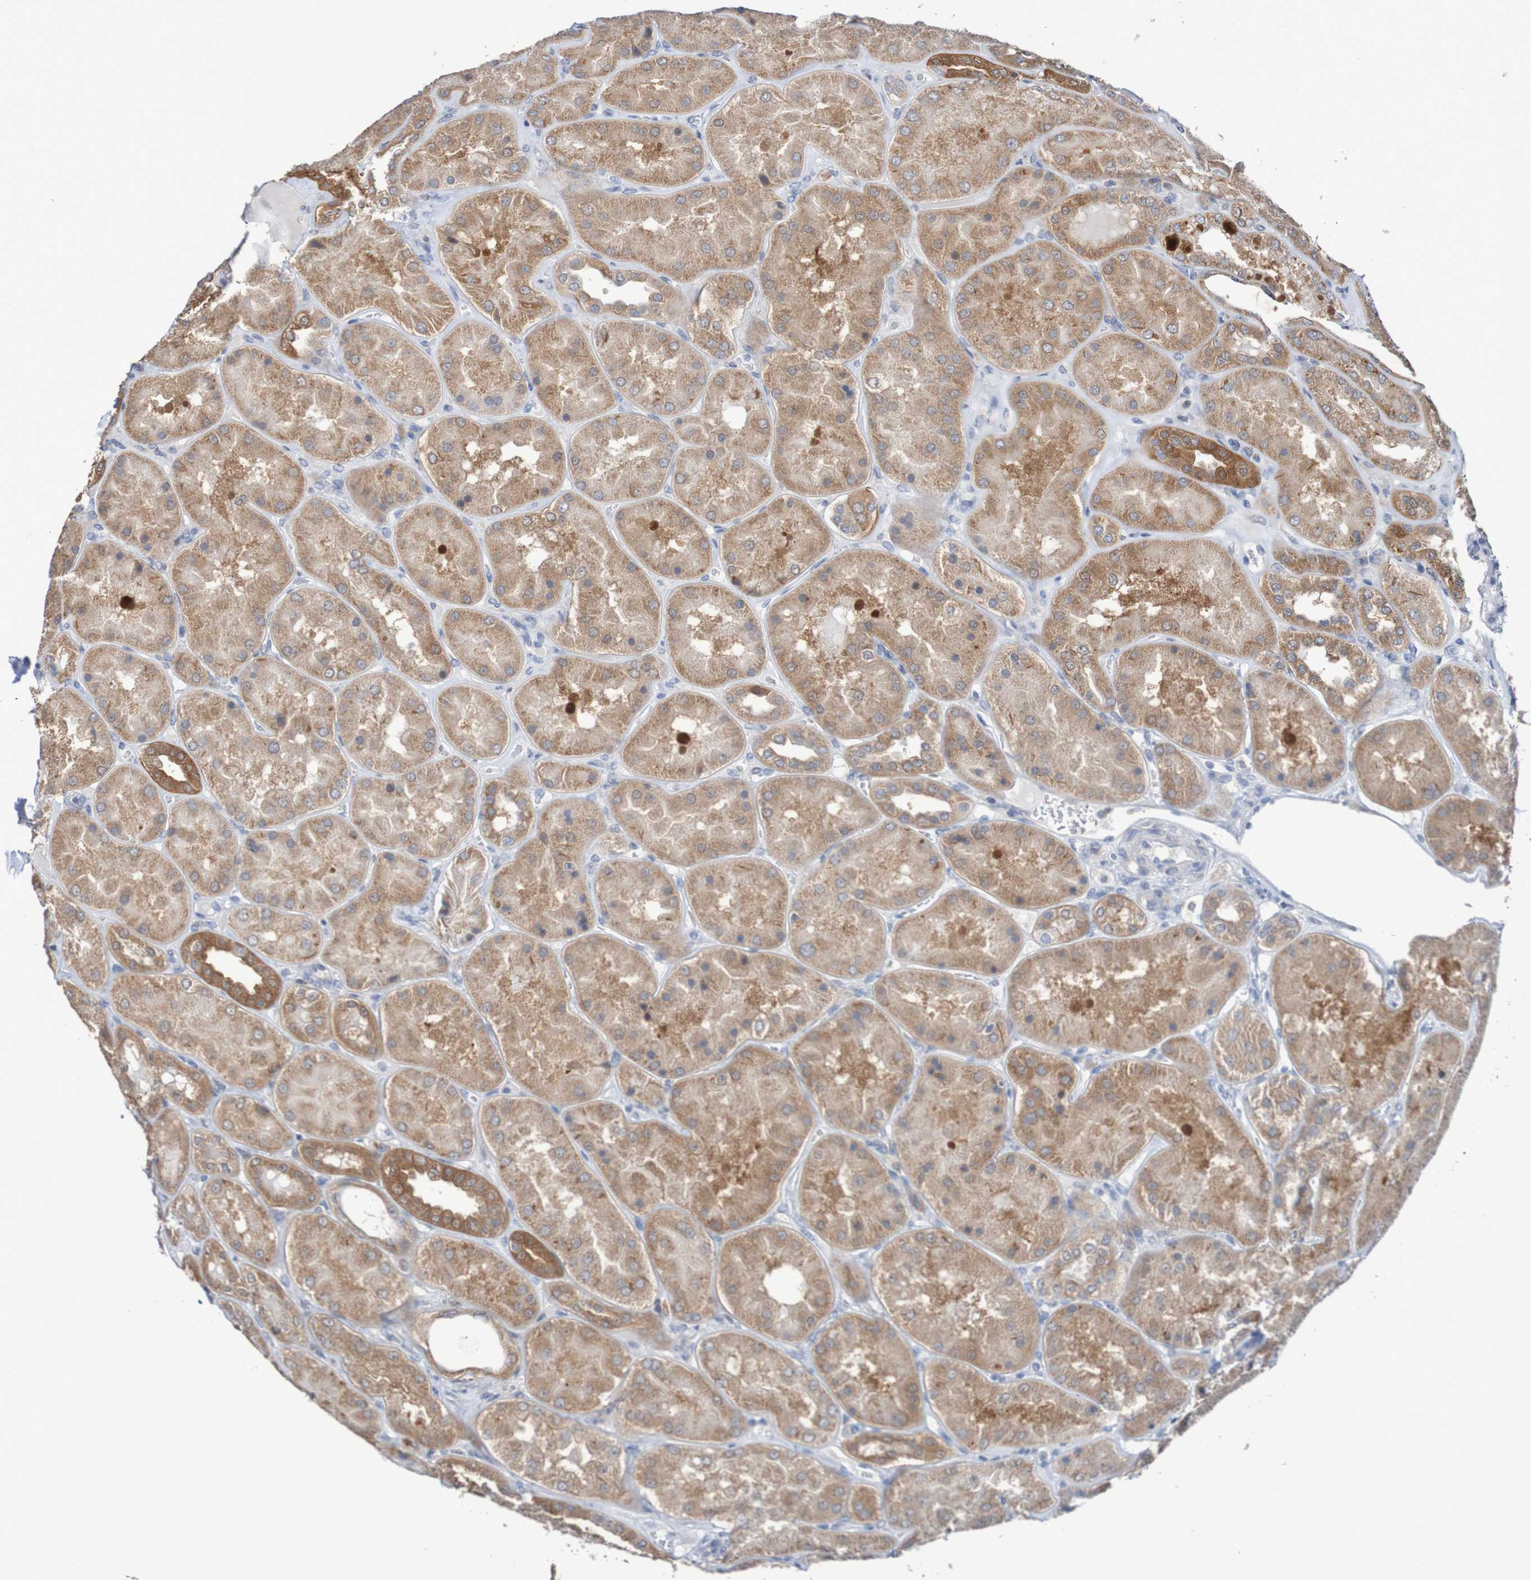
{"staining": {"intensity": "negative", "quantity": "none", "location": "none"}, "tissue": "kidney", "cell_type": "Cells in glomeruli", "image_type": "normal", "snomed": [{"axis": "morphology", "description": "Normal tissue, NOS"}, {"axis": "topography", "description": "Kidney"}], "caption": "Protein analysis of normal kidney demonstrates no significant expression in cells in glomeruli.", "gene": "C3orf18", "patient": {"sex": "female", "age": 56}}